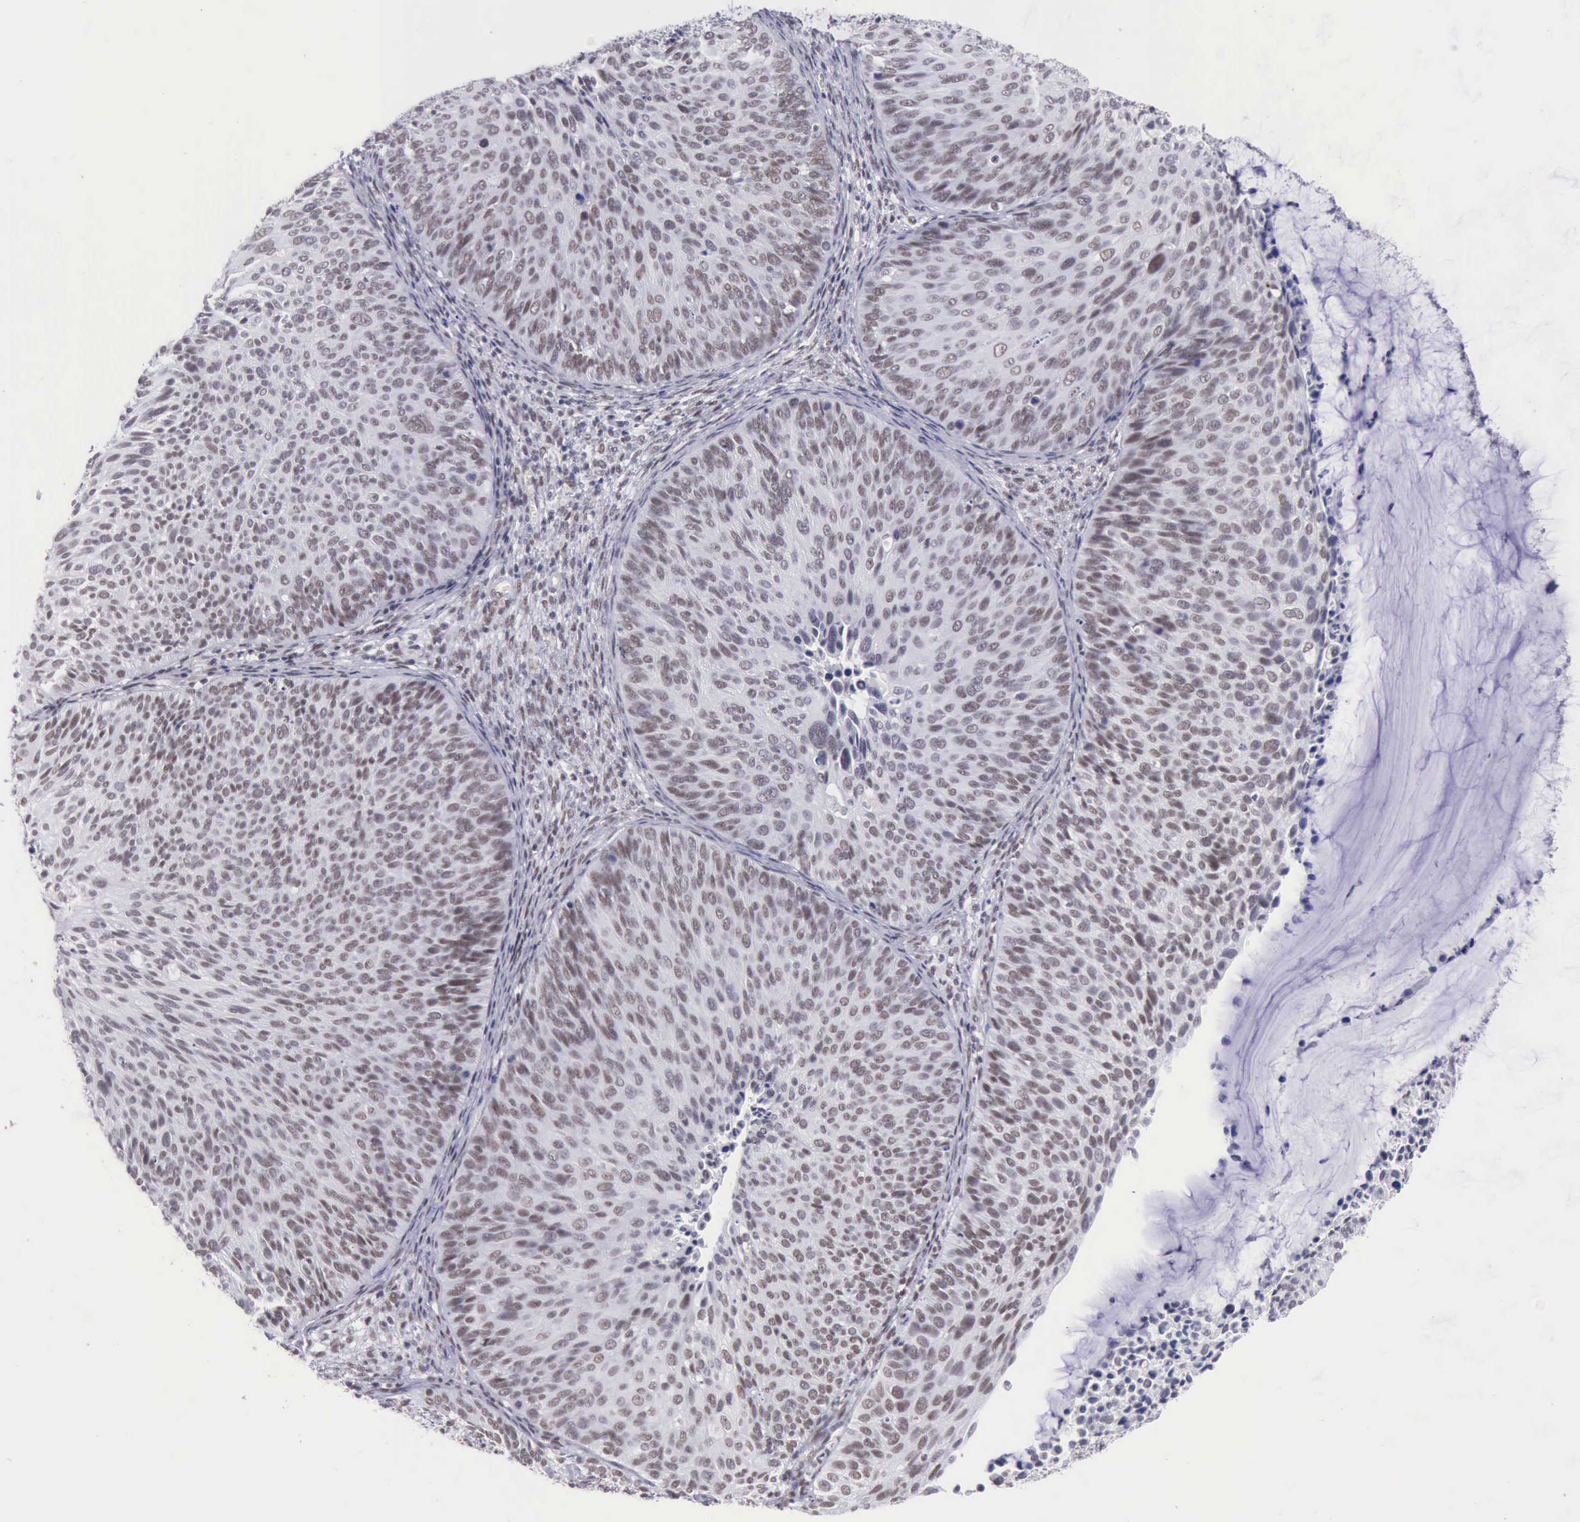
{"staining": {"intensity": "weak", "quantity": "25%-75%", "location": "nuclear"}, "tissue": "cervical cancer", "cell_type": "Tumor cells", "image_type": "cancer", "snomed": [{"axis": "morphology", "description": "Squamous cell carcinoma, NOS"}, {"axis": "topography", "description": "Cervix"}], "caption": "Cervical squamous cell carcinoma stained with DAB (3,3'-diaminobenzidine) immunohistochemistry demonstrates low levels of weak nuclear positivity in about 25%-75% of tumor cells.", "gene": "EP300", "patient": {"sex": "female", "age": 36}}